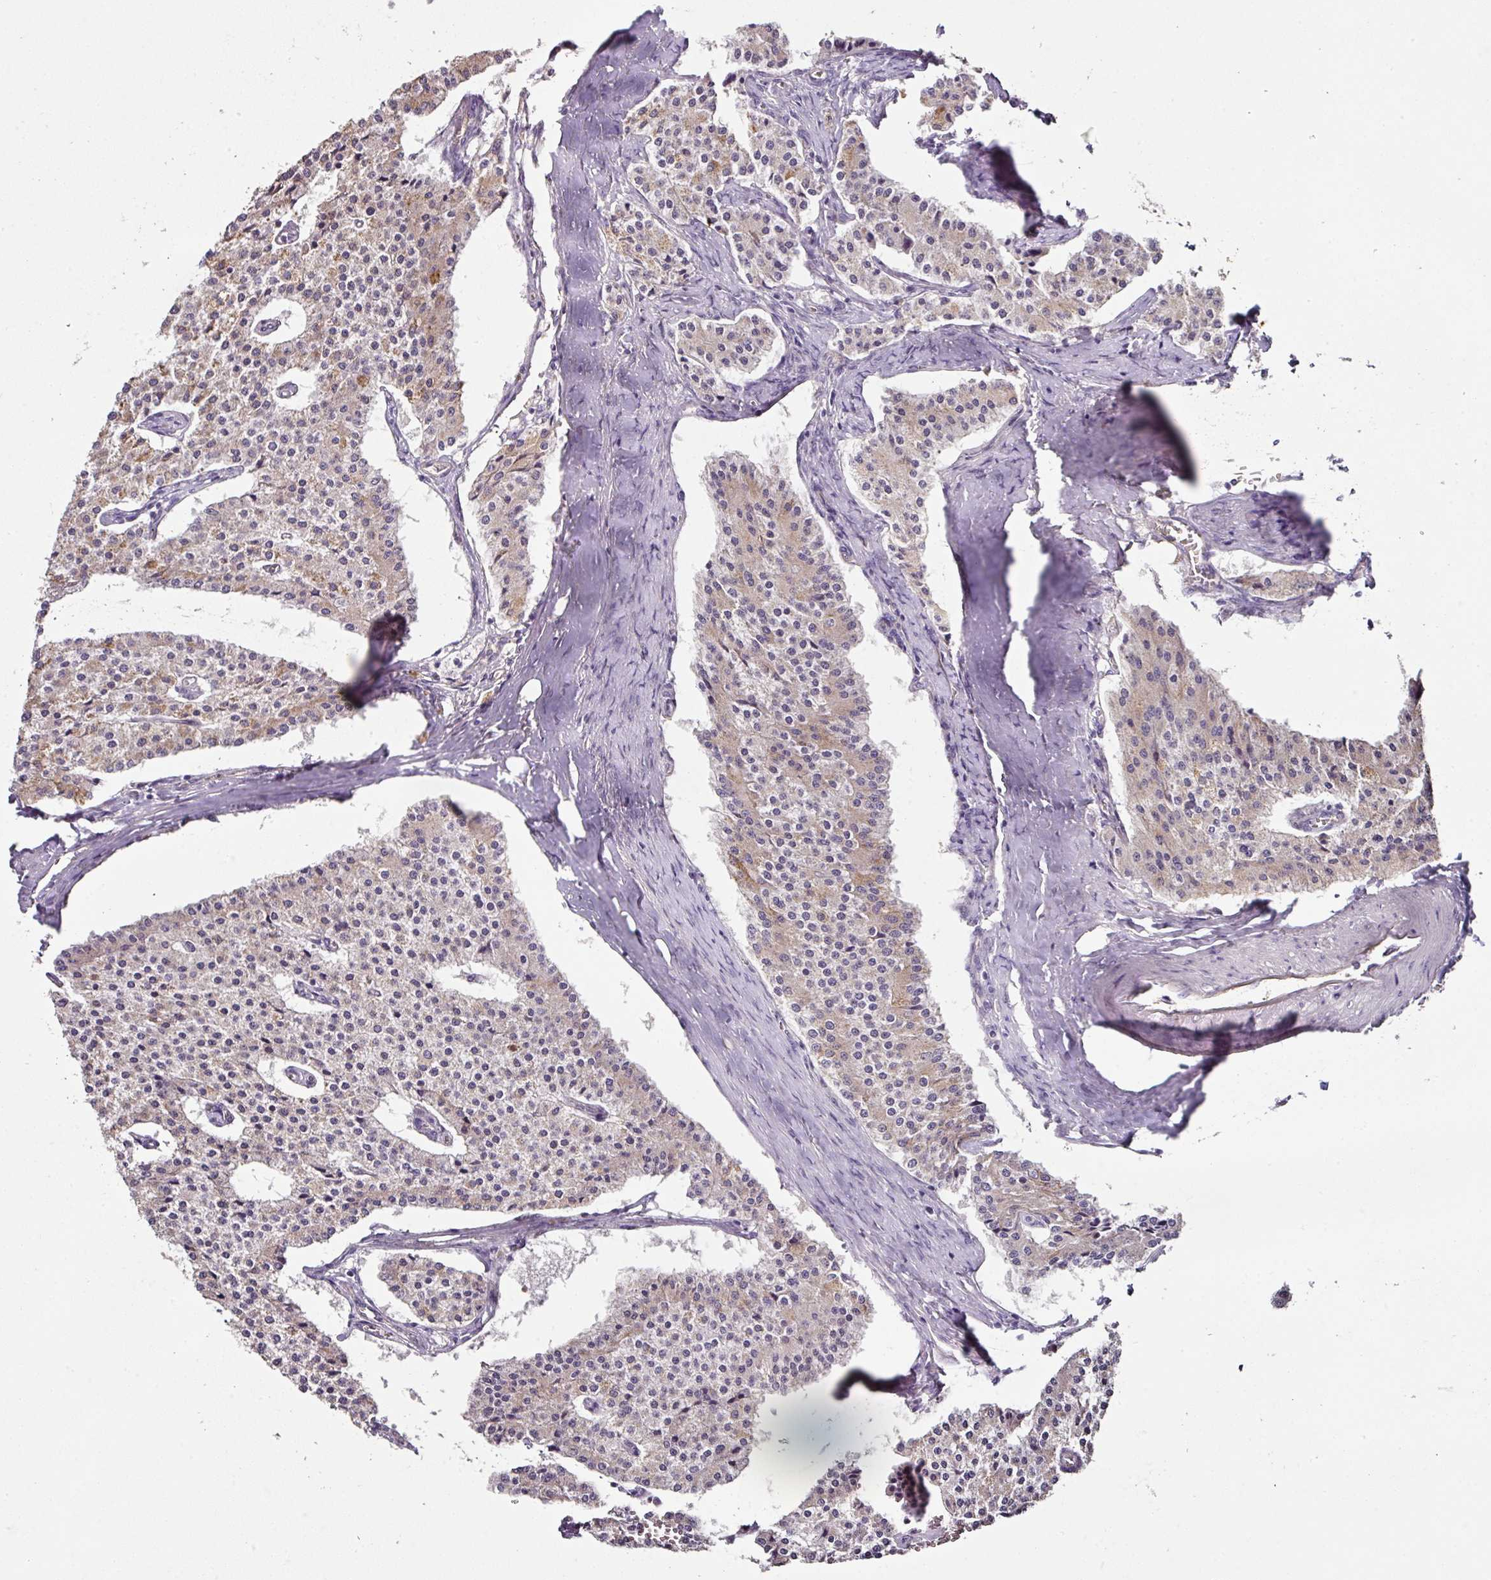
{"staining": {"intensity": "weak", "quantity": "25%-75%", "location": "cytoplasmic/membranous"}, "tissue": "carcinoid", "cell_type": "Tumor cells", "image_type": "cancer", "snomed": [{"axis": "morphology", "description": "Carcinoid, malignant, NOS"}, {"axis": "topography", "description": "Colon"}], "caption": "Carcinoid (malignant) stained for a protein demonstrates weak cytoplasmic/membranous positivity in tumor cells.", "gene": "SKIC2", "patient": {"sex": "female", "age": 52}}